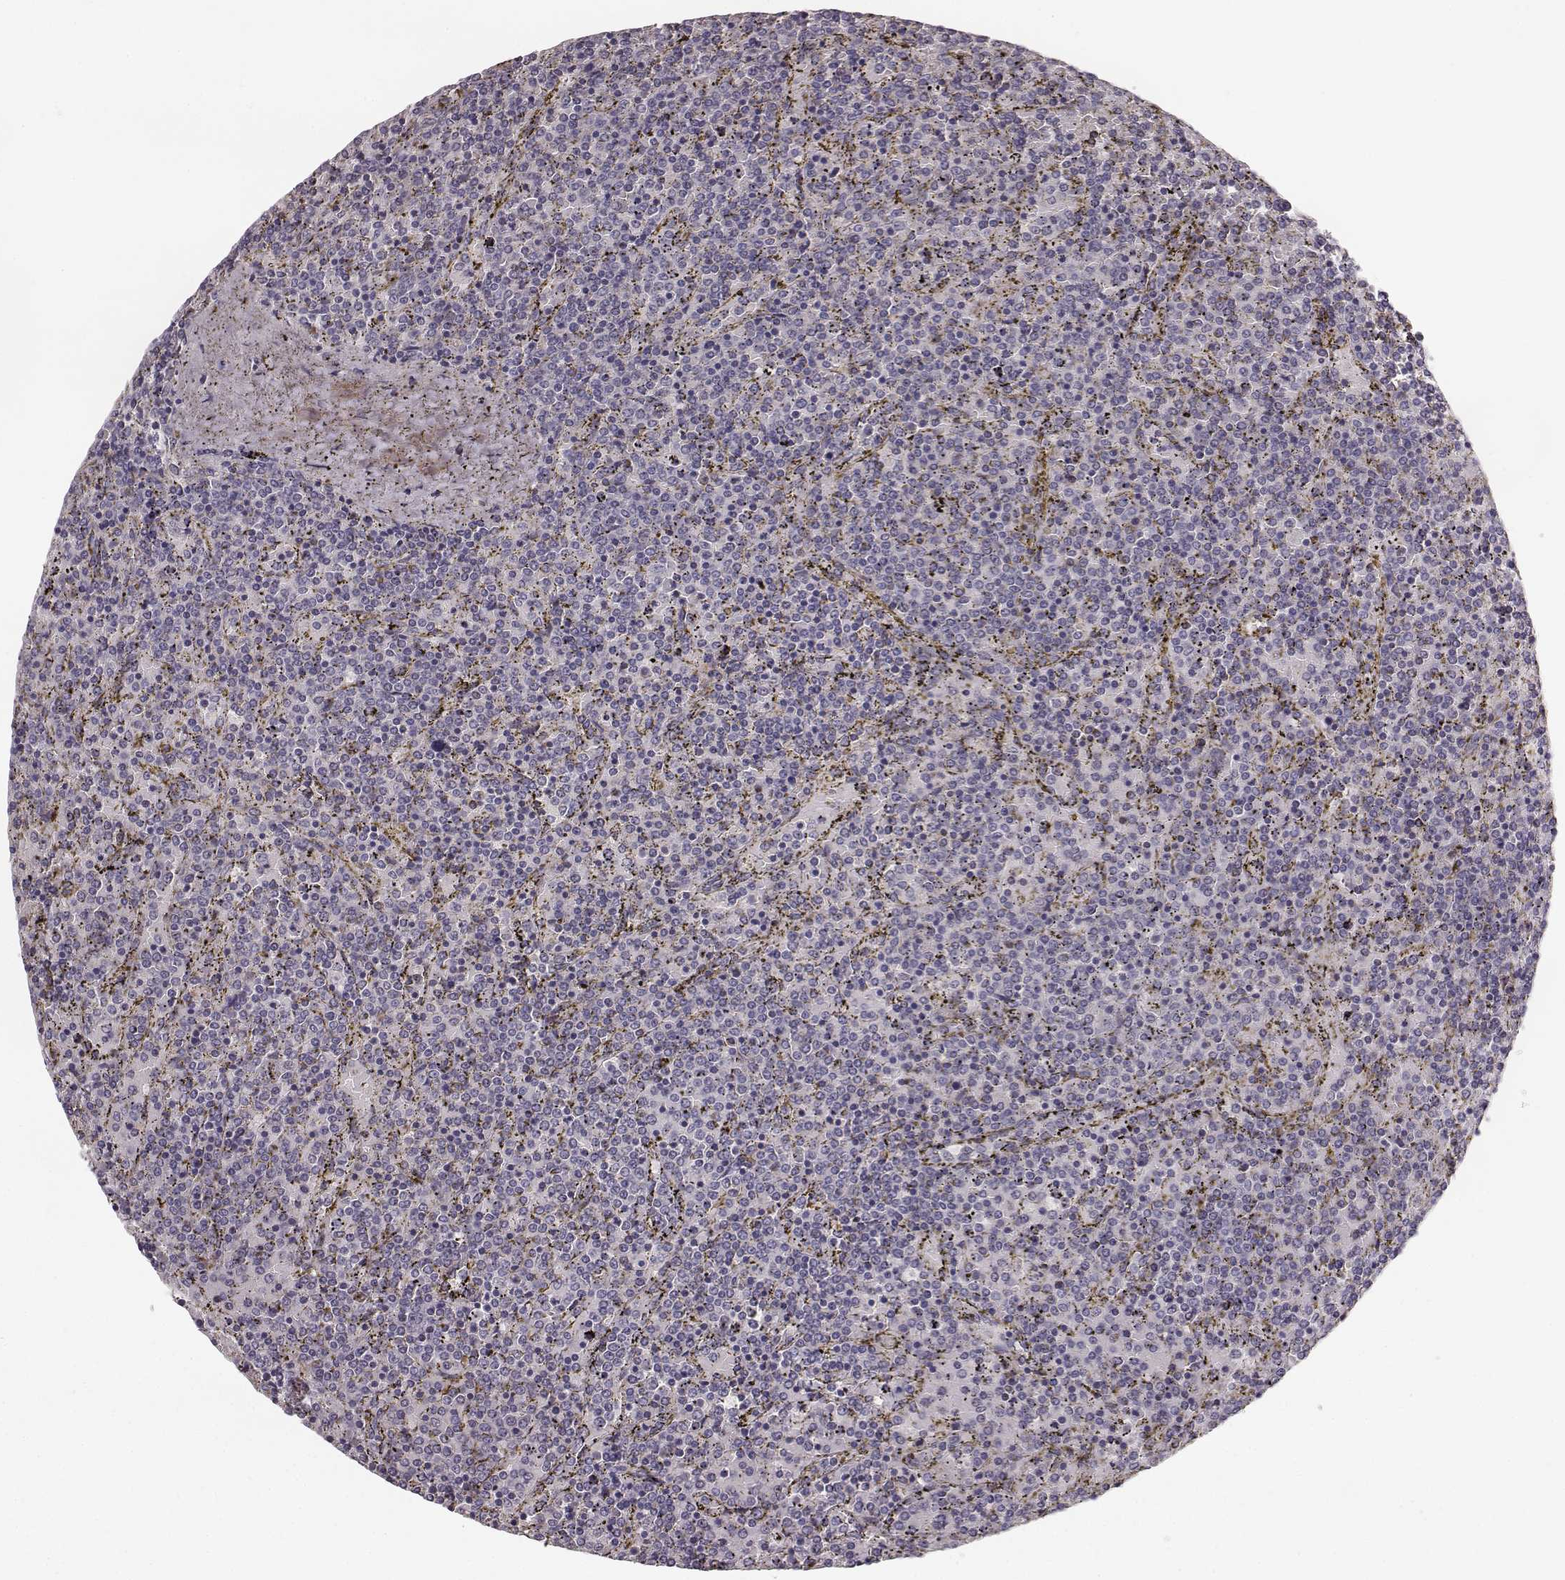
{"staining": {"intensity": "negative", "quantity": "none", "location": "none"}, "tissue": "lymphoma", "cell_type": "Tumor cells", "image_type": "cancer", "snomed": [{"axis": "morphology", "description": "Malignant lymphoma, non-Hodgkin's type, Low grade"}, {"axis": "topography", "description": "Spleen"}], "caption": "This histopathology image is of lymphoma stained with immunohistochemistry to label a protein in brown with the nuclei are counter-stained blue. There is no positivity in tumor cells.", "gene": "YJEFN3", "patient": {"sex": "female", "age": 77}}